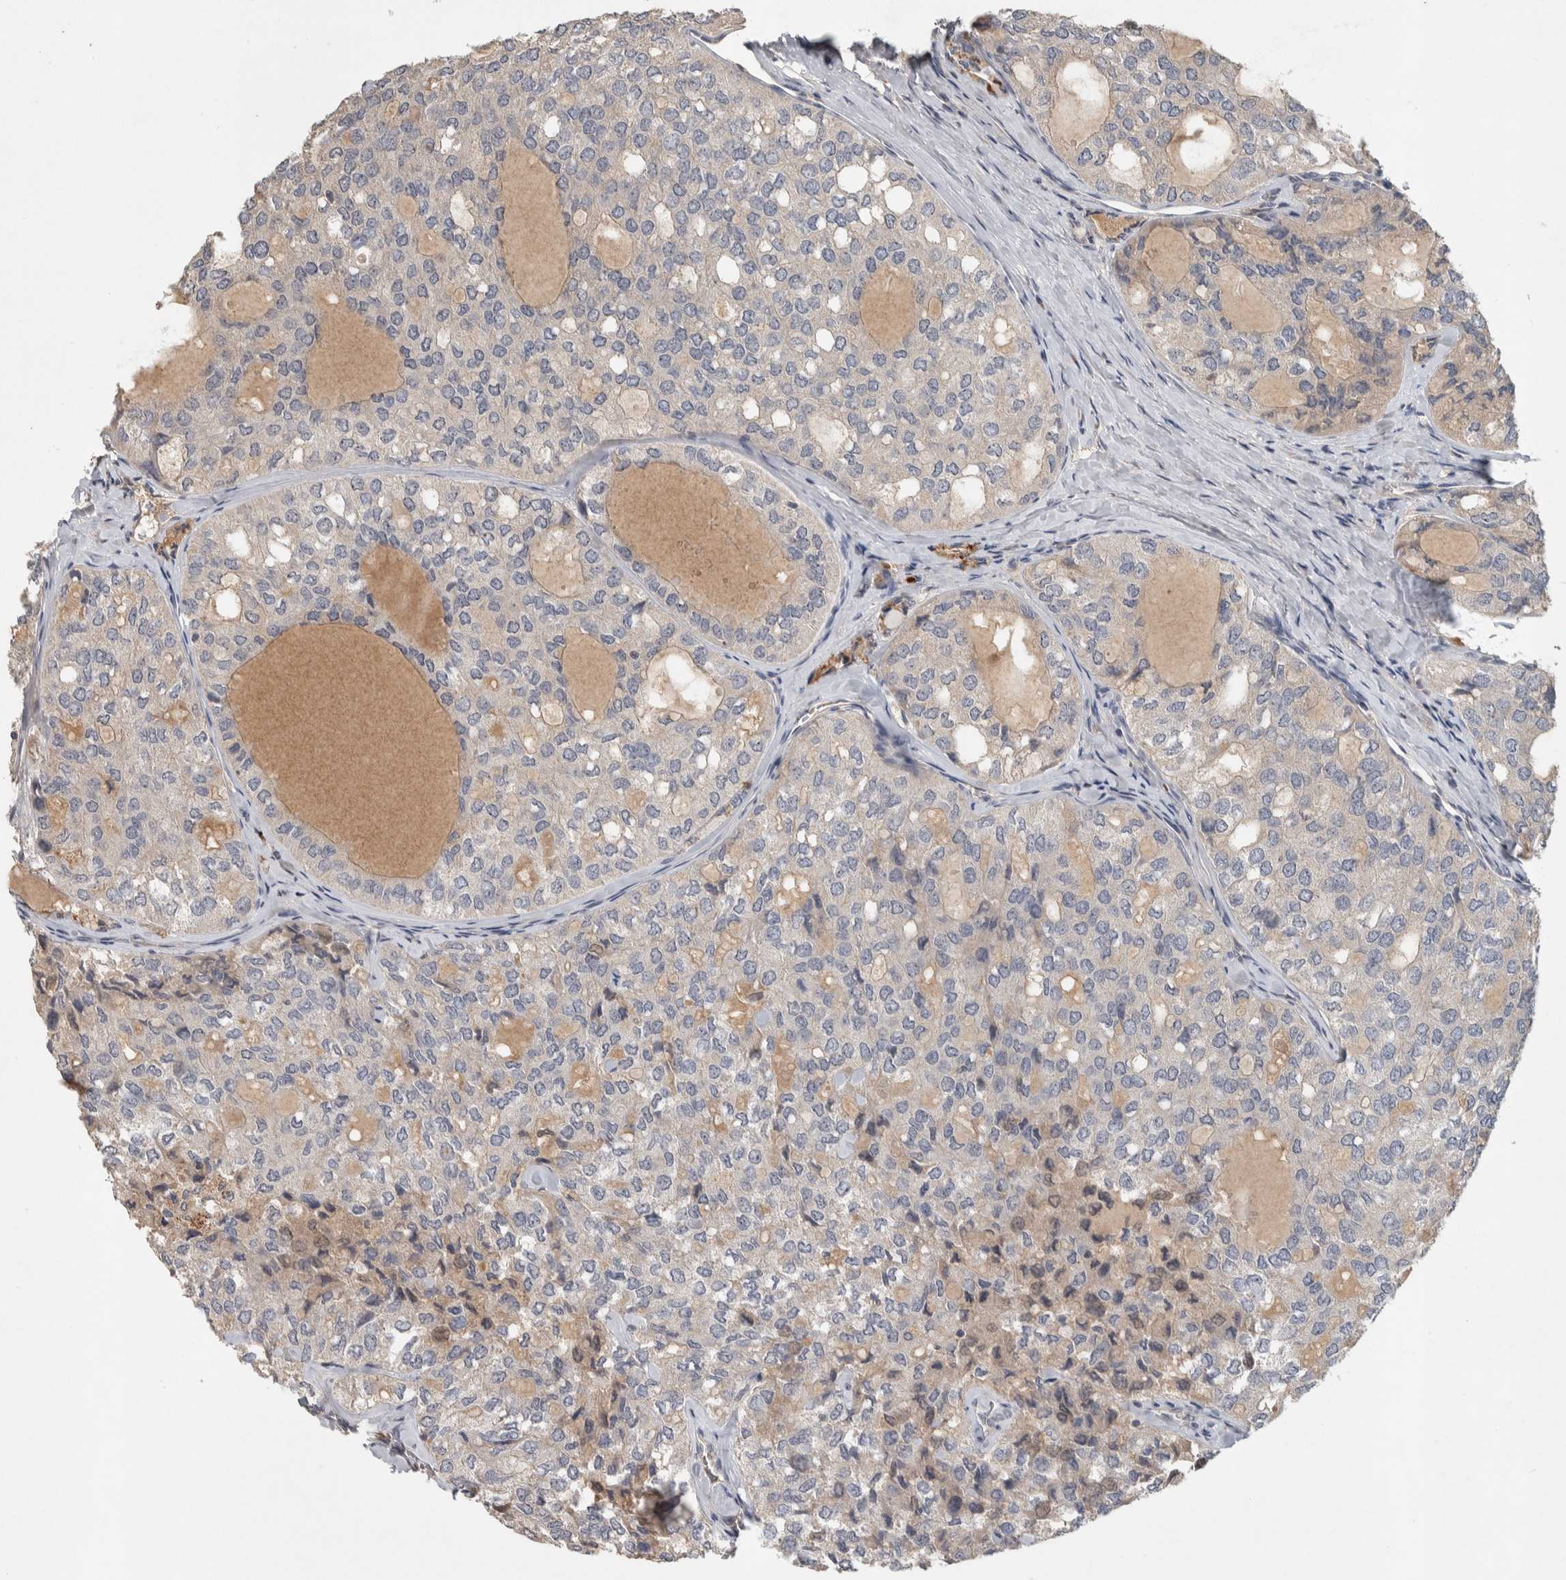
{"staining": {"intensity": "negative", "quantity": "none", "location": "none"}, "tissue": "thyroid cancer", "cell_type": "Tumor cells", "image_type": "cancer", "snomed": [{"axis": "morphology", "description": "Follicular adenoma carcinoma, NOS"}, {"axis": "topography", "description": "Thyroid gland"}], "caption": "This is an IHC histopathology image of human thyroid cancer (follicular adenoma carcinoma). There is no staining in tumor cells.", "gene": "CHRM3", "patient": {"sex": "male", "age": 75}}